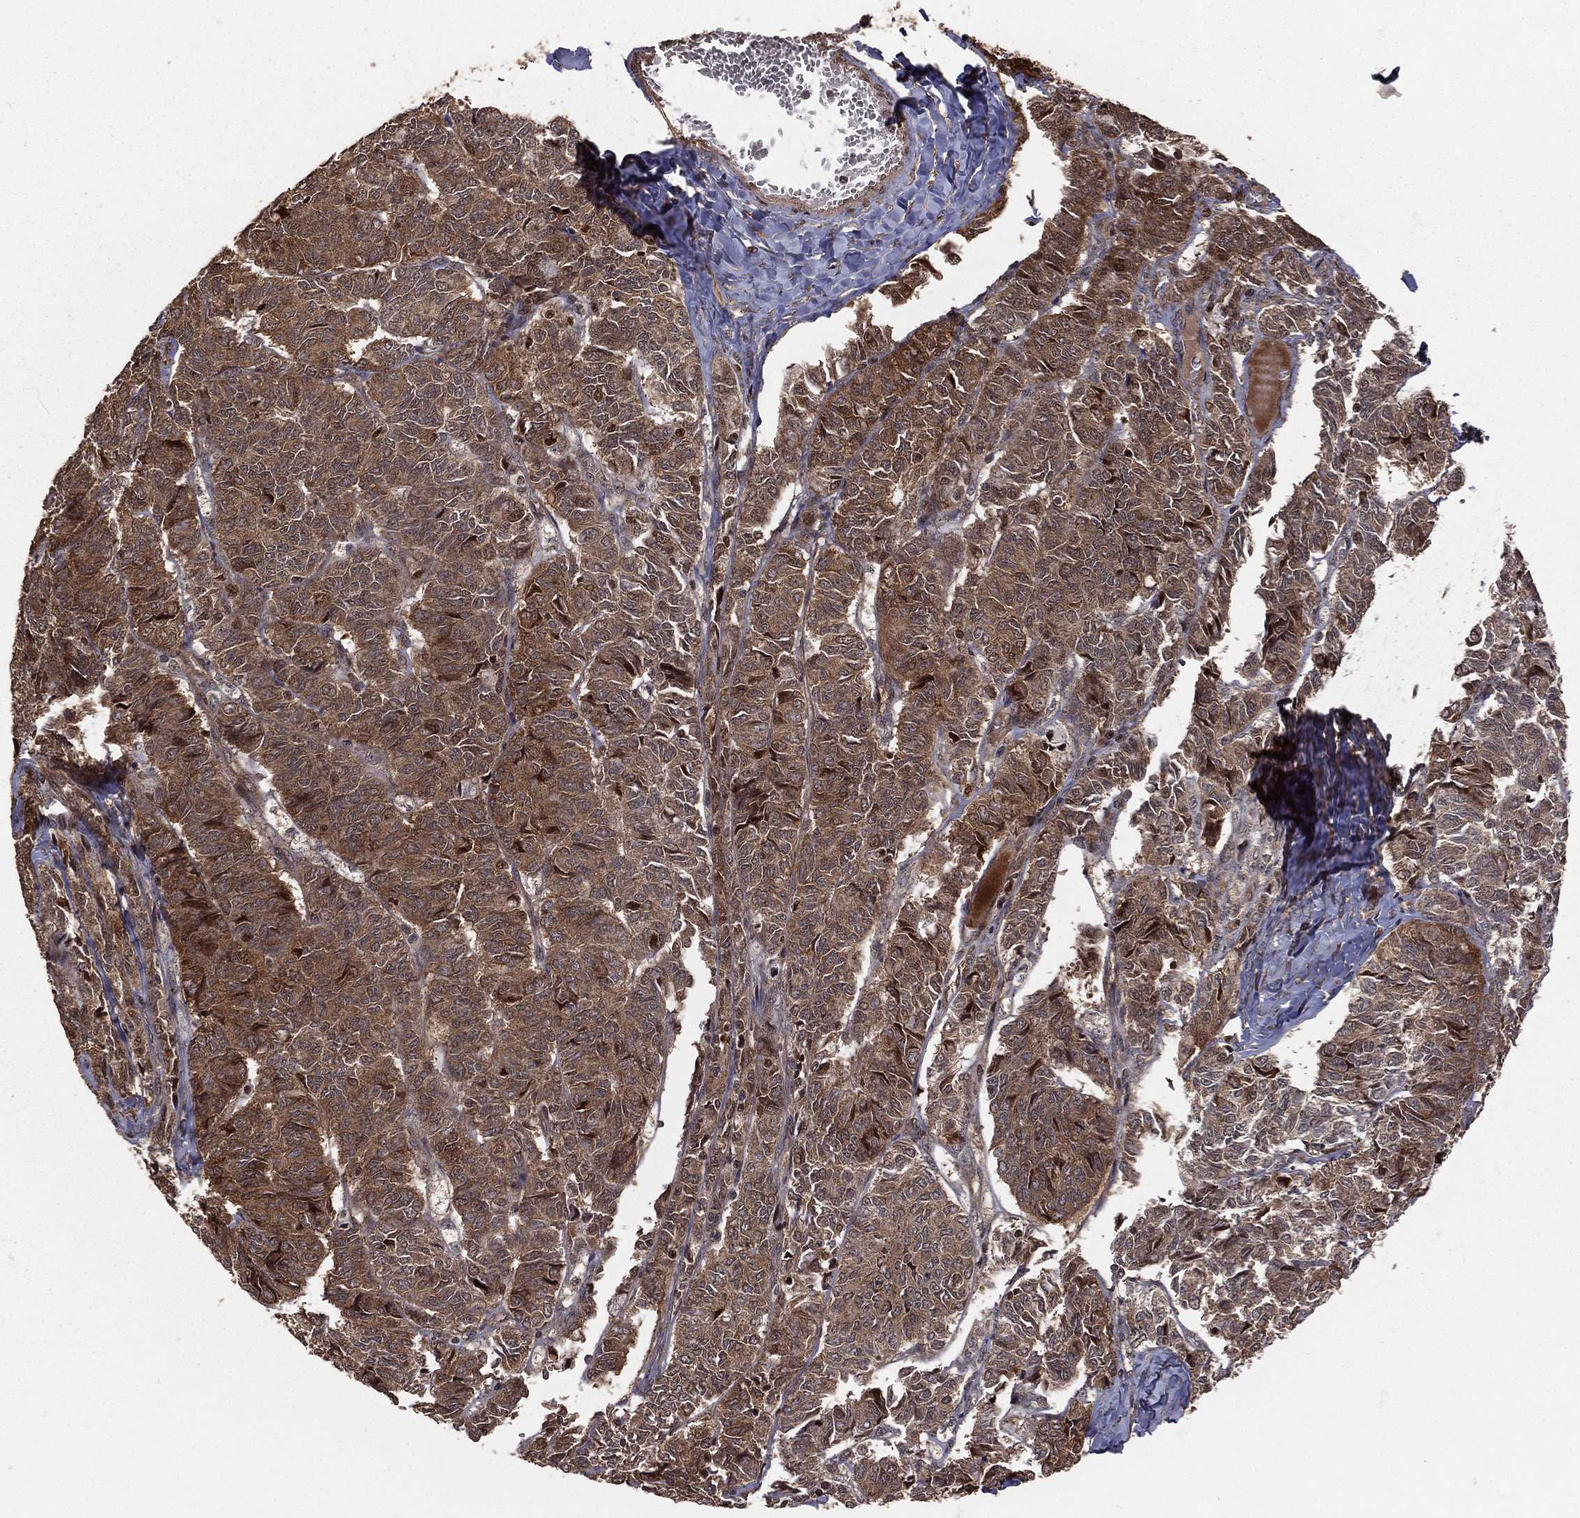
{"staining": {"intensity": "moderate", "quantity": ">75%", "location": "cytoplasmic/membranous"}, "tissue": "ovarian cancer", "cell_type": "Tumor cells", "image_type": "cancer", "snomed": [{"axis": "morphology", "description": "Carcinoma, endometroid"}, {"axis": "topography", "description": "Ovary"}], "caption": "High-magnification brightfield microscopy of endometroid carcinoma (ovarian) stained with DAB (brown) and counterstained with hematoxylin (blue). tumor cells exhibit moderate cytoplasmic/membranous staining is present in approximately>75% of cells.", "gene": "MAPK1", "patient": {"sex": "female", "age": 80}}